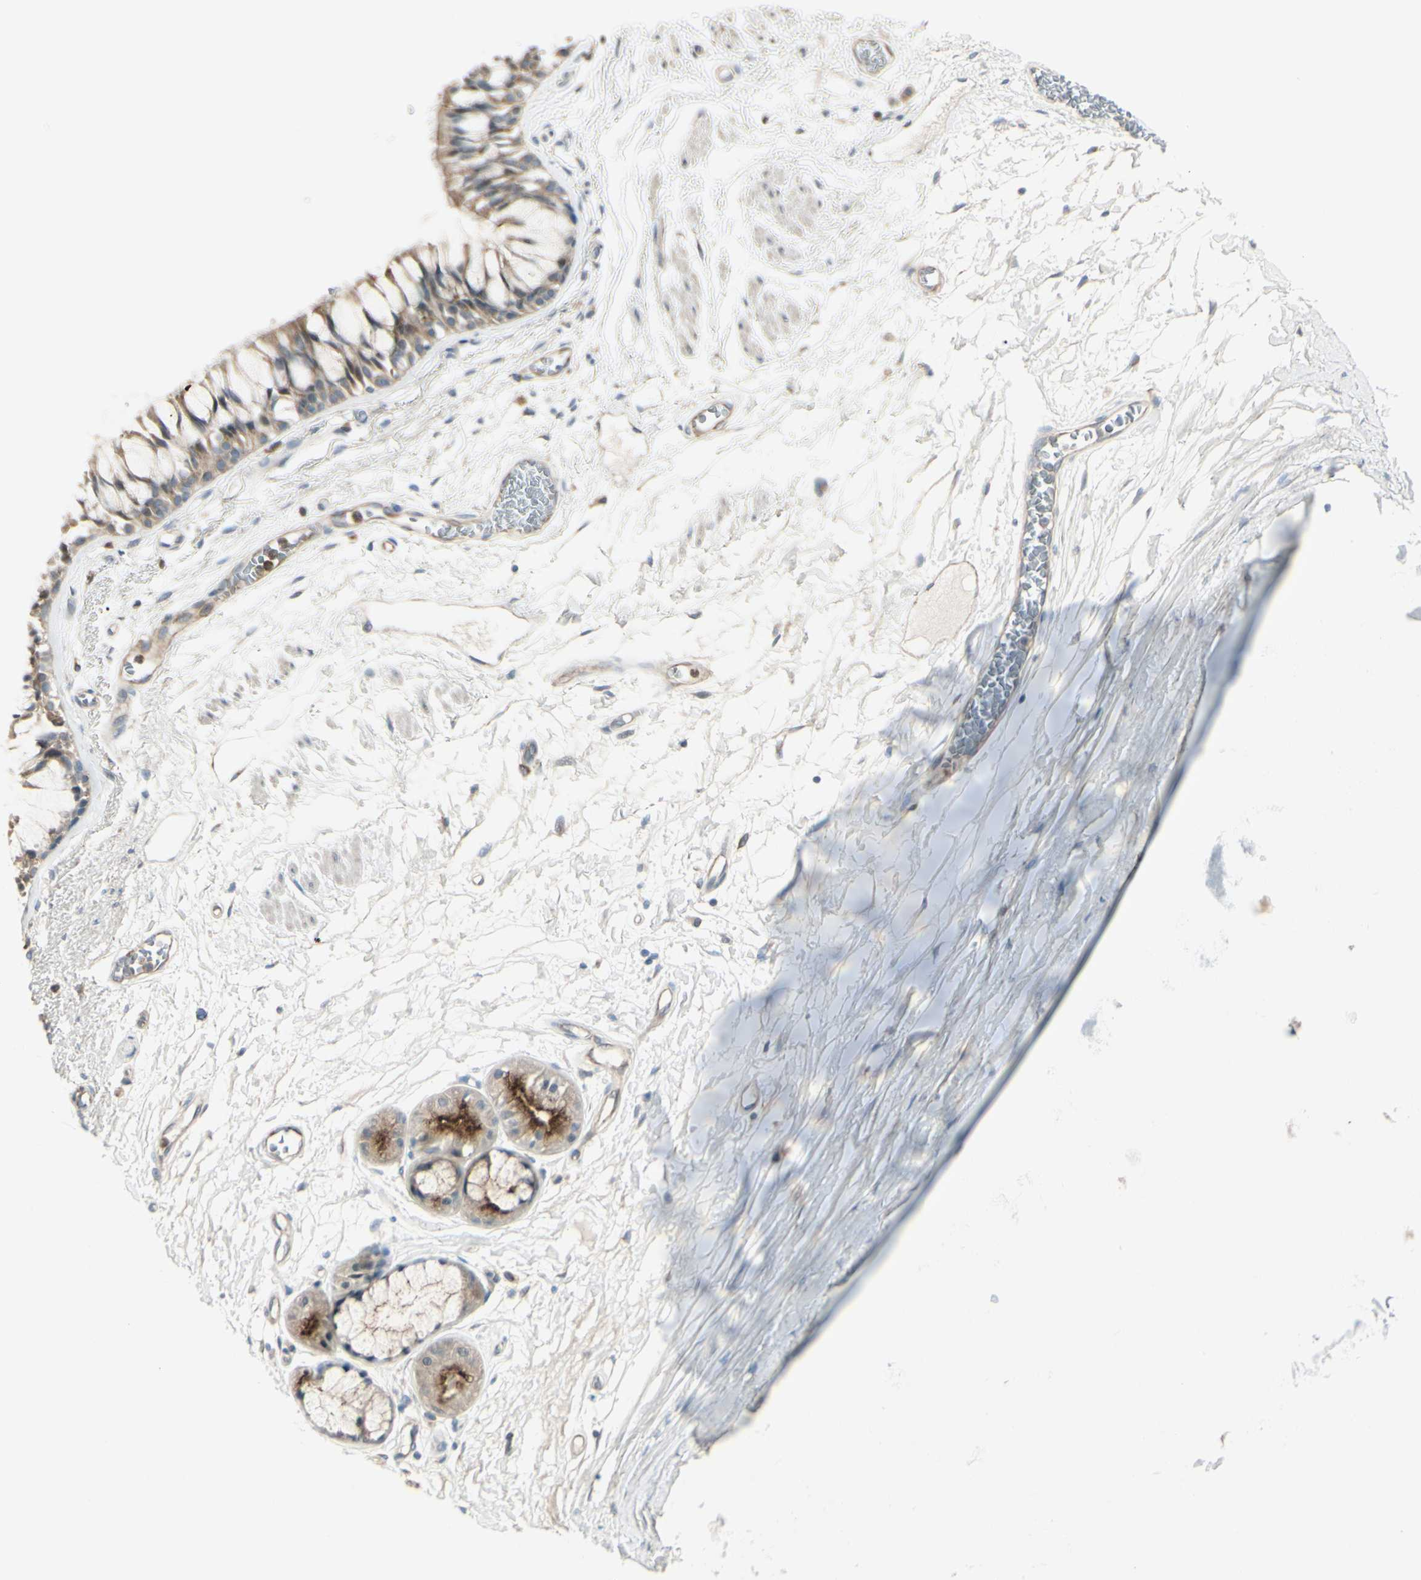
{"staining": {"intensity": "moderate", "quantity": ">75%", "location": "cytoplasmic/membranous"}, "tissue": "bronchus", "cell_type": "Respiratory epithelial cells", "image_type": "normal", "snomed": [{"axis": "morphology", "description": "Normal tissue, NOS"}, {"axis": "topography", "description": "Bronchus"}], "caption": "DAB (3,3'-diaminobenzidine) immunohistochemical staining of benign human bronchus shows moderate cytoplasmic/membranous protein positivity in about >75% of respiratory epithelial cells.", "gene": "LMTK2", "patient": {"sex": "male", "age": 66}}